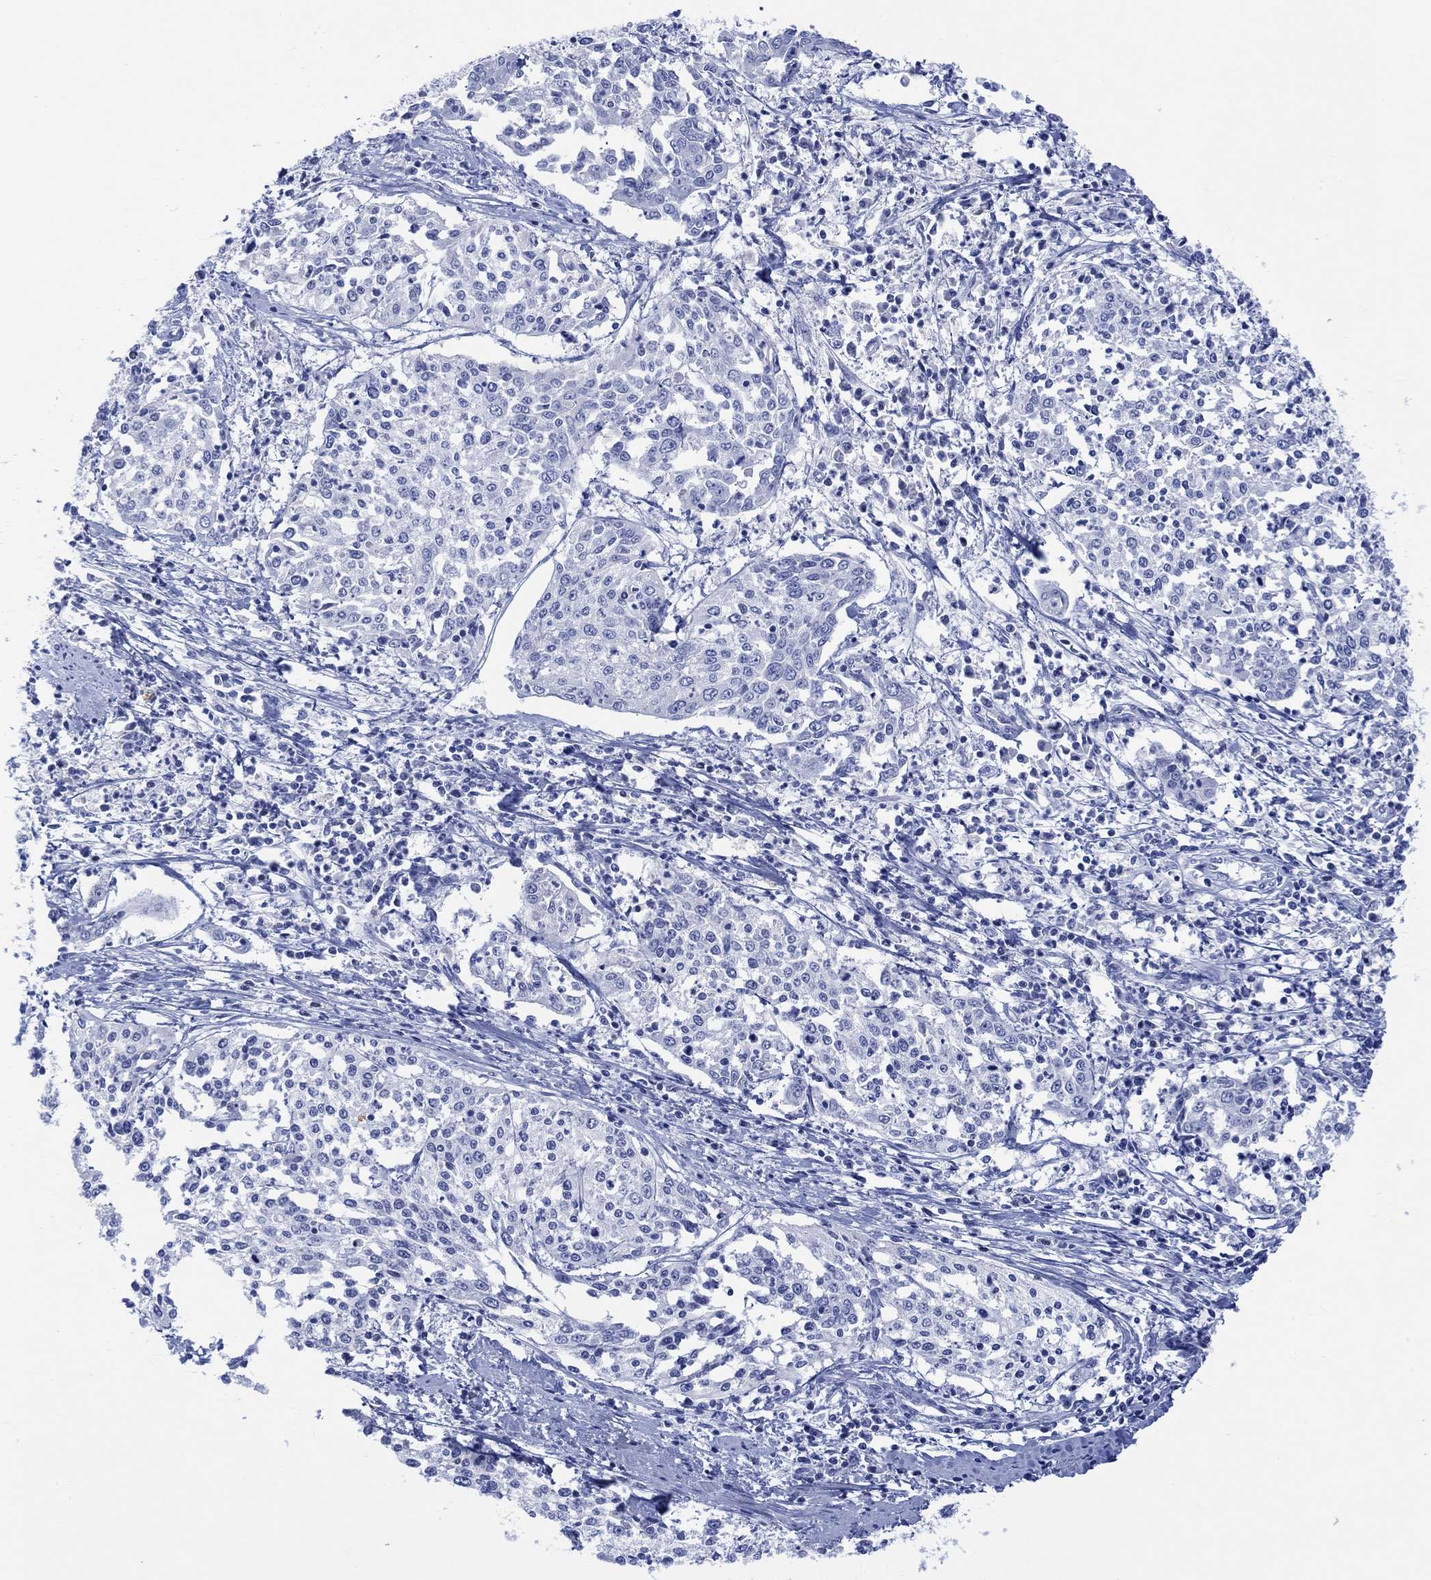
{"staining": {"intensity": "negative", "quantity": "none", "location": "none"}, "tissue": "cervical cancer", "cell_type": "Tumor cells", "image_type": "cancer", "snomed": [{"axis": "morphology", "description": "Squamous cell carcinoma, NOS"}, {"axis": "topography", "description": "Cervix"}], "caption": "Tumor cells show no significant expression in squamous cell carcinoma (cervical). The staining is performed using DAB (3,3'-diaminobenzidine) brown chromogen with nuclei counter-stained in using hematoxylin.", "gene": "CALCA", "patient": {"sex": "female", "age": 41}}